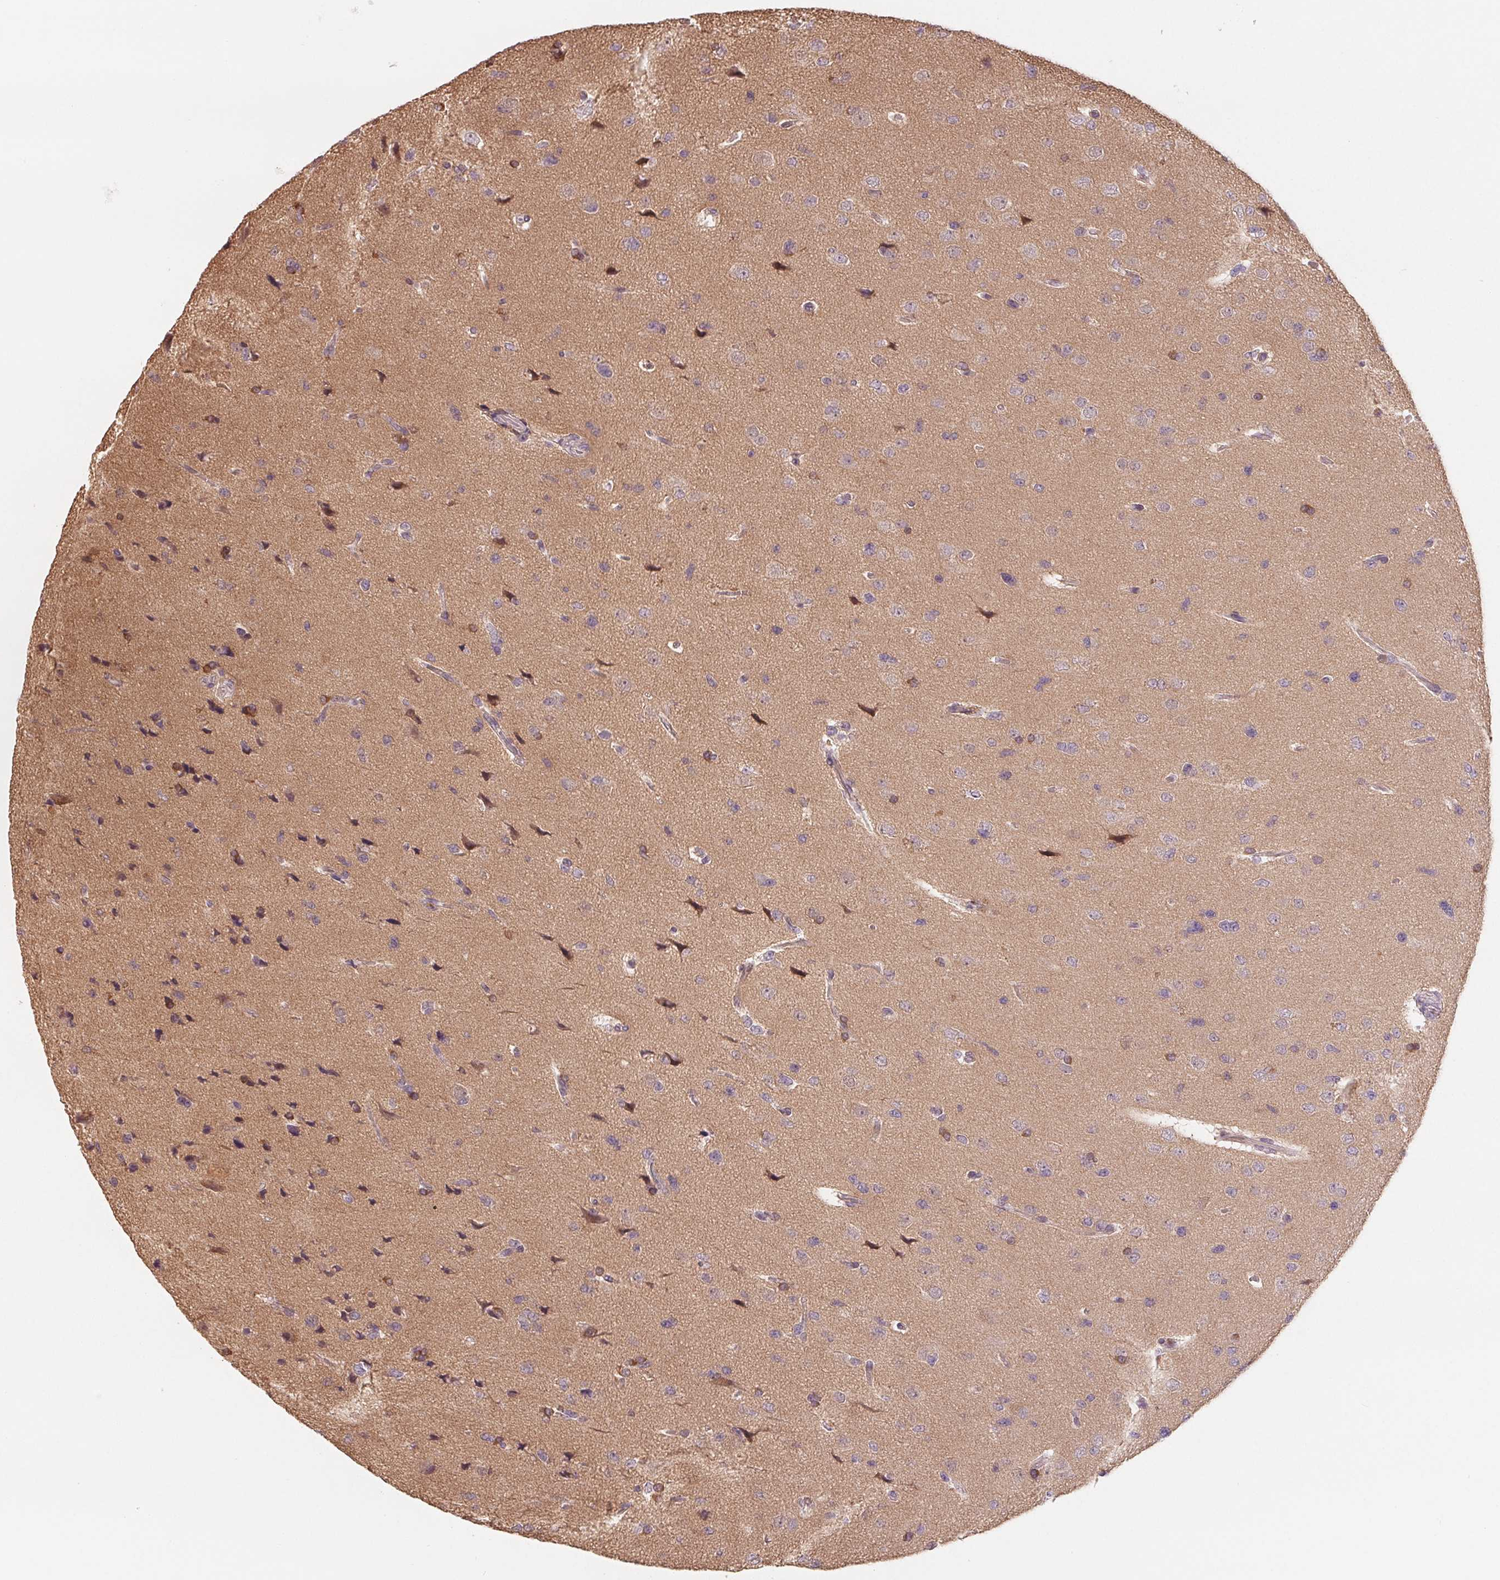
{"staining": {"intensity": "negative", "quantity": "none", "location": "none"}, "tissue": "glioma", "cell_type": "Tumor cells", "image_type": "cancer", "snomed": [{"axis": "morphology", "description": "Glioma, malignant, Low grade"}, {"axis": "topography", "description": "Brain"}], "caption": "An image of glioma stained for a protein shows no brown staining in tumor cells.", "gene": "CFC1", "patient": {"sex": "female", "age": 55}}